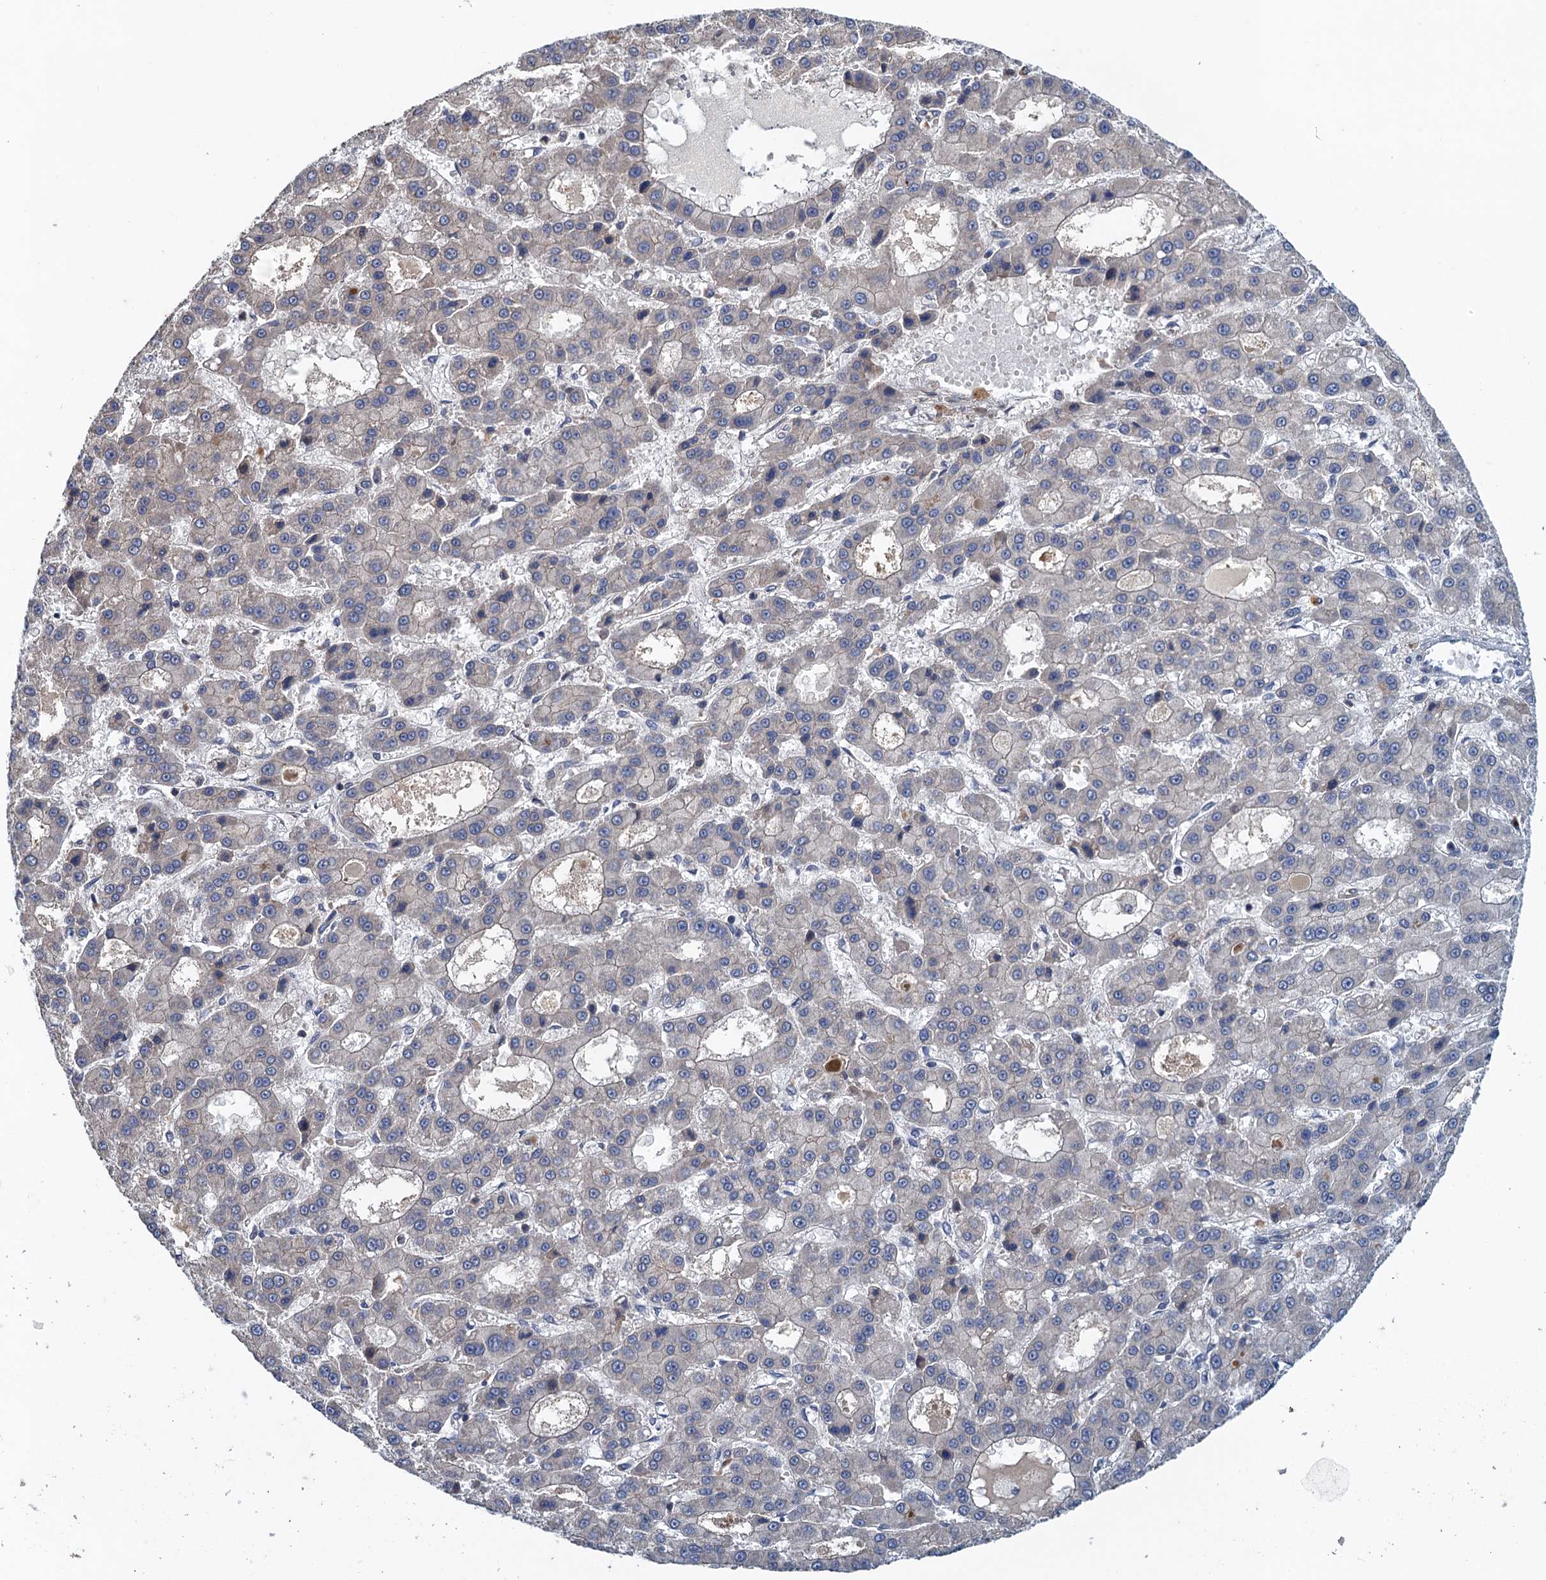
{"staining": {"intensity": "negative", "quantity": "none", "location": "none"}, "tissue": "liver cancer", "cell_type": "Tumor cells", "image_type": "cancer", "snomed": [{"axis": "morphology", "description": "Carcinoma, Hepatocellular, NOS"}, {"axis": "topography", "description": "Liver"}], "caption": "IHC of liver hepatocellular carcinoma demonstrates no positivity in tumor cells.", "gene": "MDM1", "patient": {"sex": "male", "age": 70}}